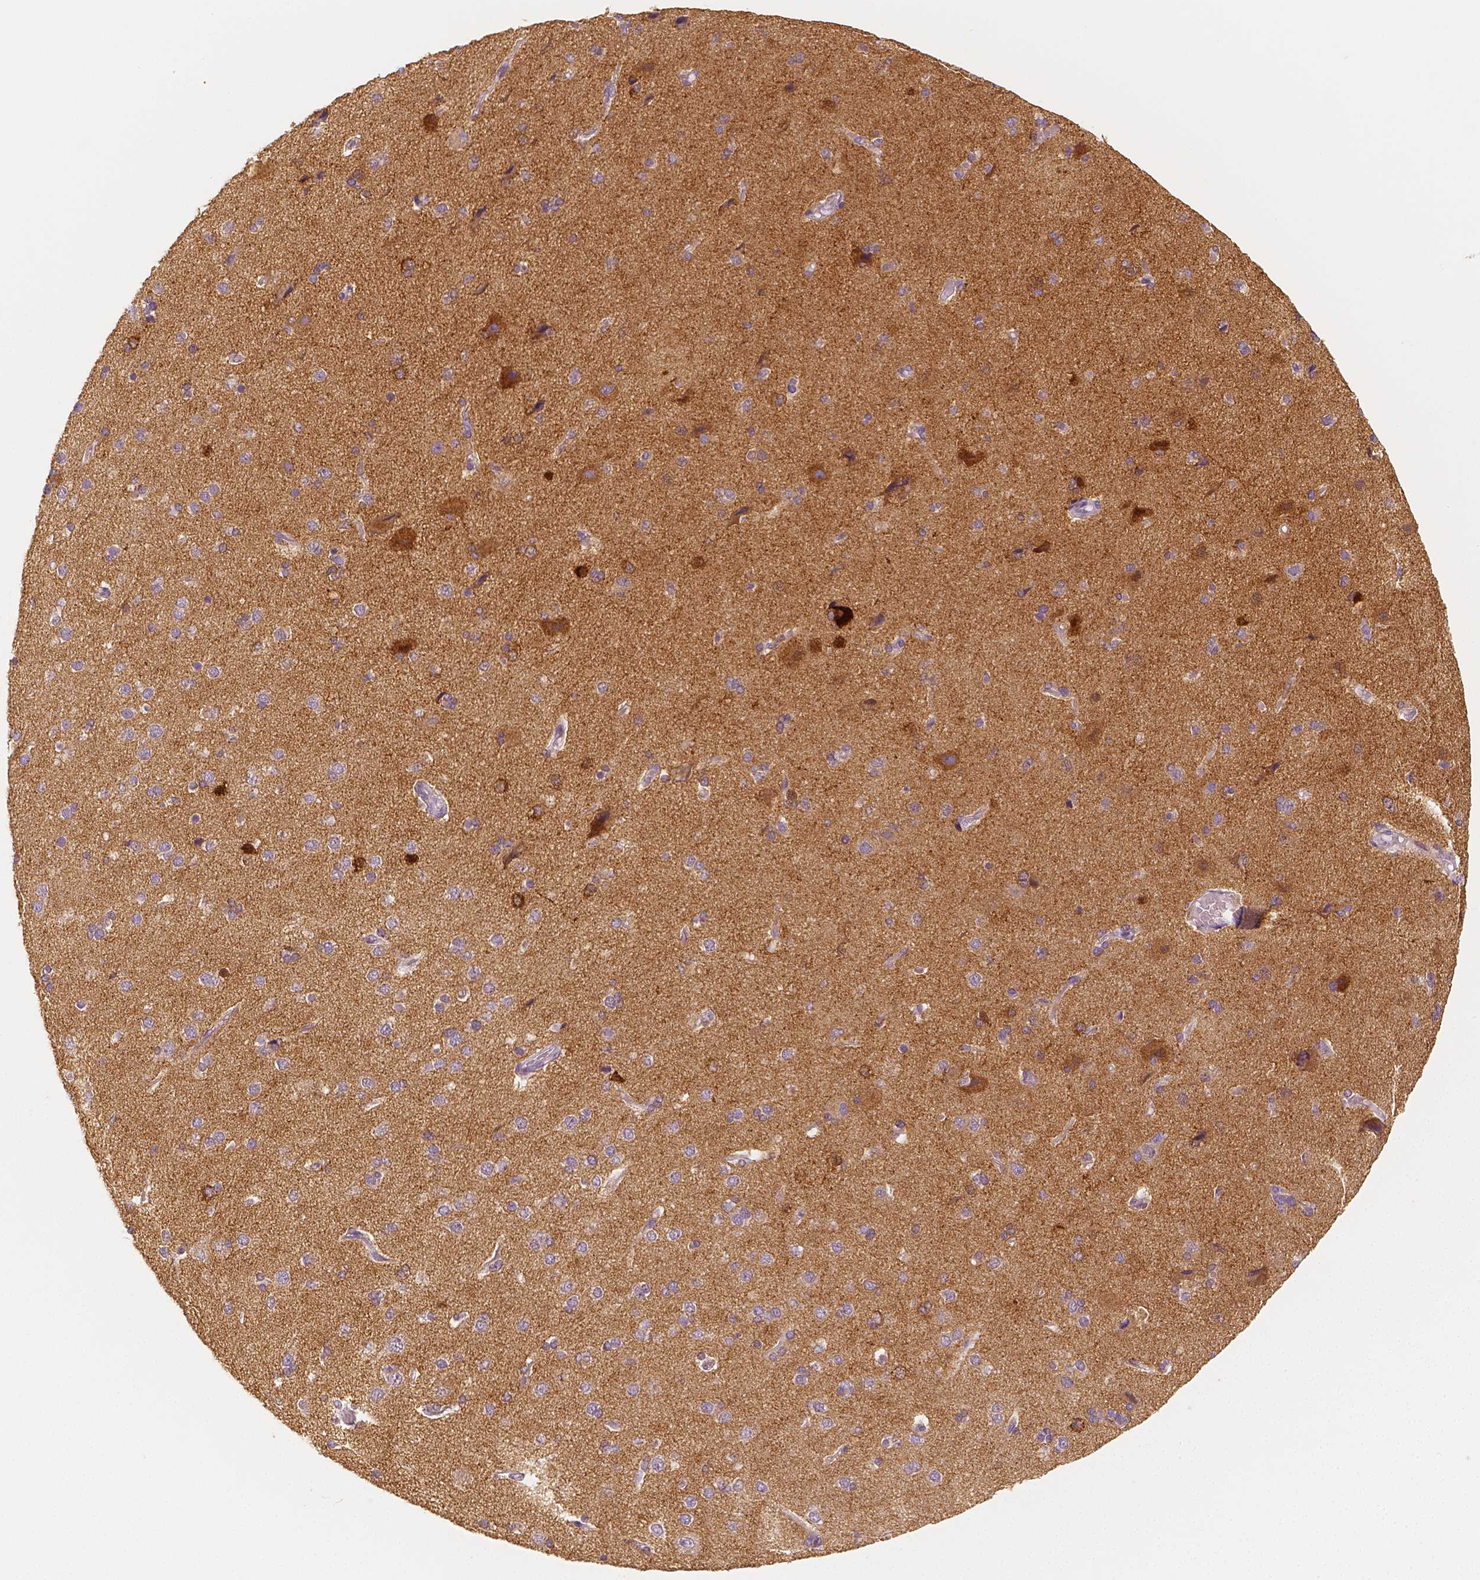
{"staining": {"intensity": "negative", "quantity": "none", "location": "none"}, "tissue": "cerebral cortex", "cell_type": "Endothelial cells", "image_type": "normal", "snomed": [{"axis": "morphology", "description": "Normal tissue, NOS"}, {"axis": "morphology", "description": "Glioma, malignant, High grade"}, {"axis": "topography", "description": "Cerebral cortex"}], "caption": "High magnification brightfield microscopy of benign cerebral cortex stained with DAB (3,3'-diaminobenzidine) (brown) and counterstained with hematoxylin (blue): endothelial cells show no significant positivity.", "gene": "NECAB2", "patient": {"sex": "male", "age": 71}}